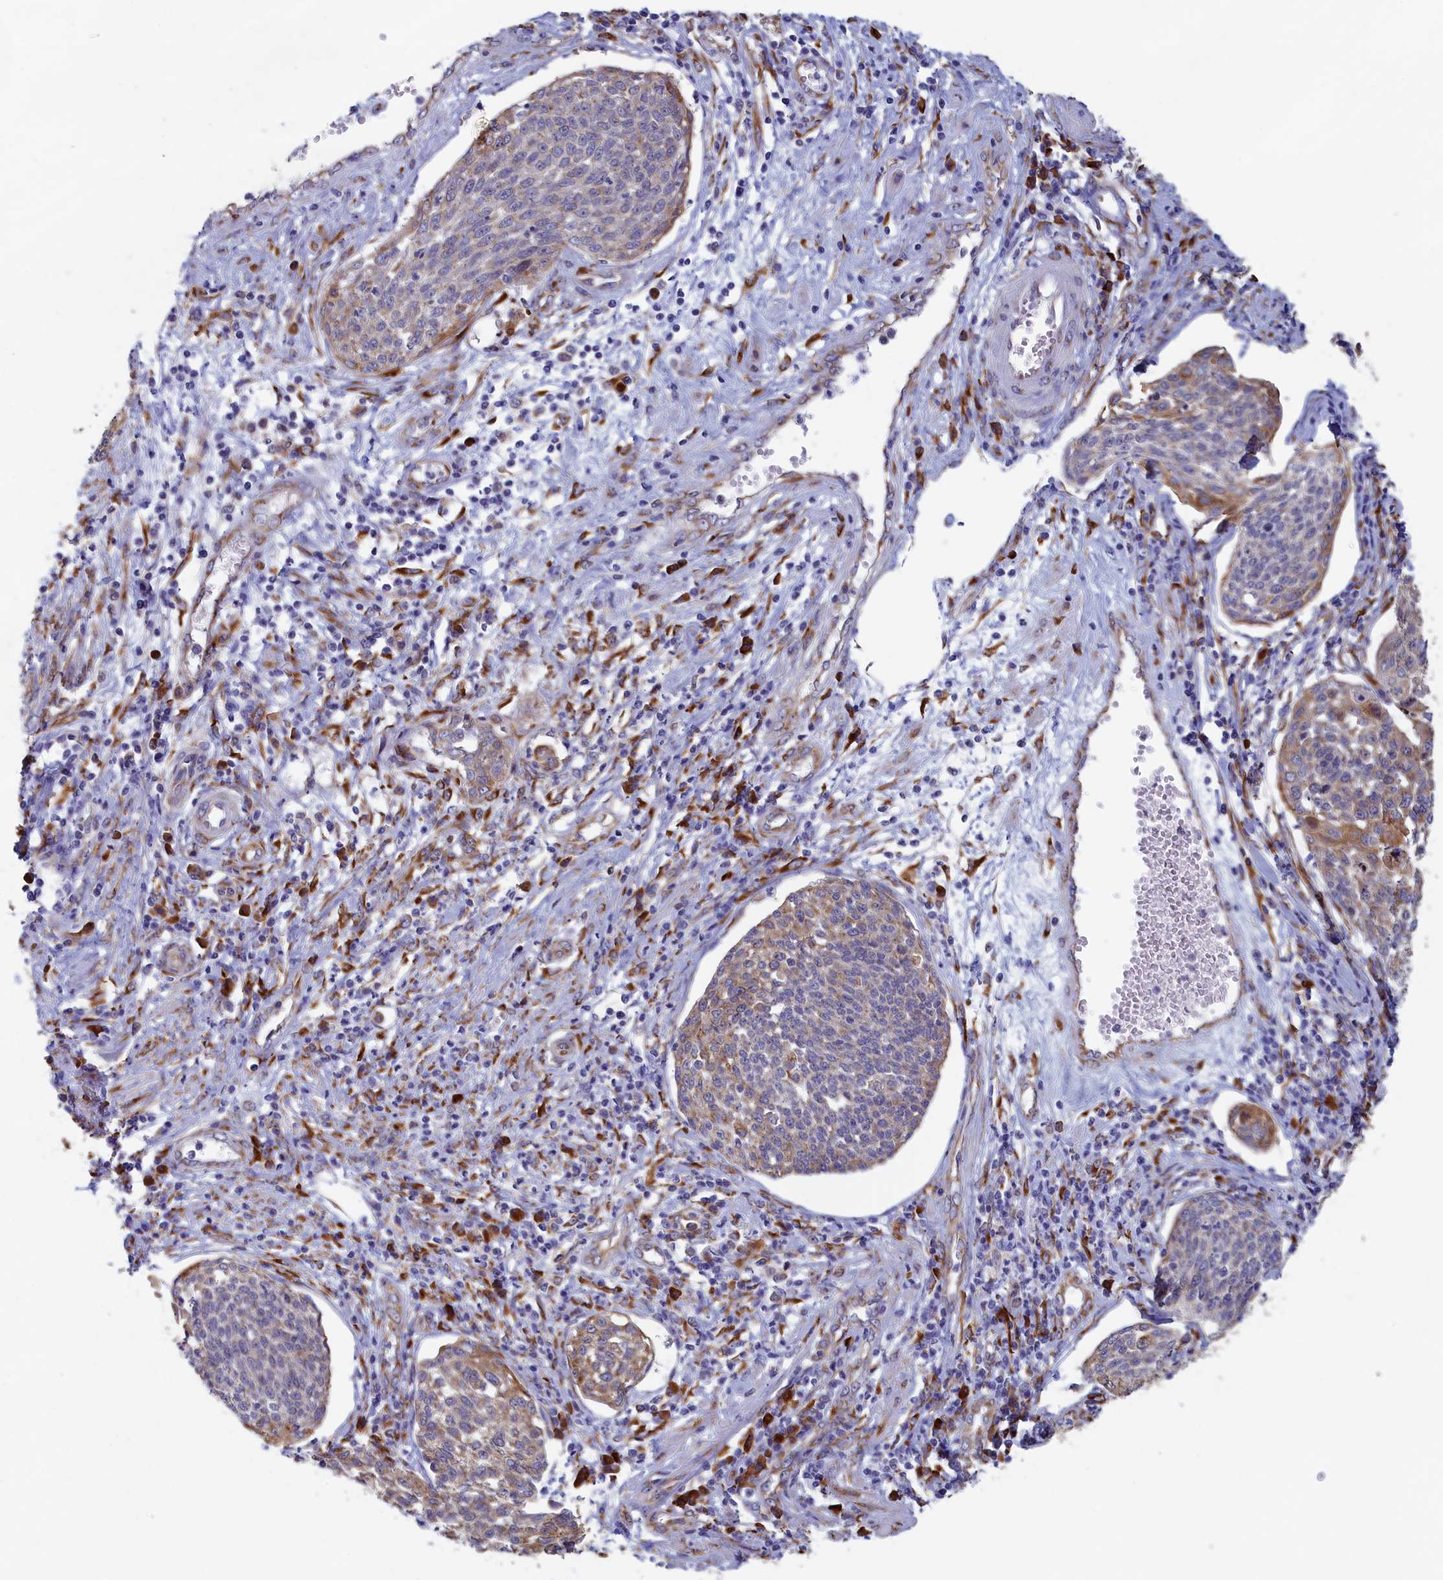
{"staining": {"intensity": "moderate", "quantity": "<25%", "location": "cytoplasmic/membranous"}, "tissue": "cervical cancer", "cell_type": "Tumor cells", "image_type": "cancer", "snomed": [{"axis": "morphology", "description": "Squamous cell carcinoma, NOS"}, {"axis": "topography", "description": "Cervix"}], "caption": "Immunohistochemical staining of cervical squamous cell carcinoma shows moderate cytoplasmic/membranous protein positivity in about <25% of tumor cells.", "gene": "CCDC68", "patient": {"sex": "female", "age": 34}}